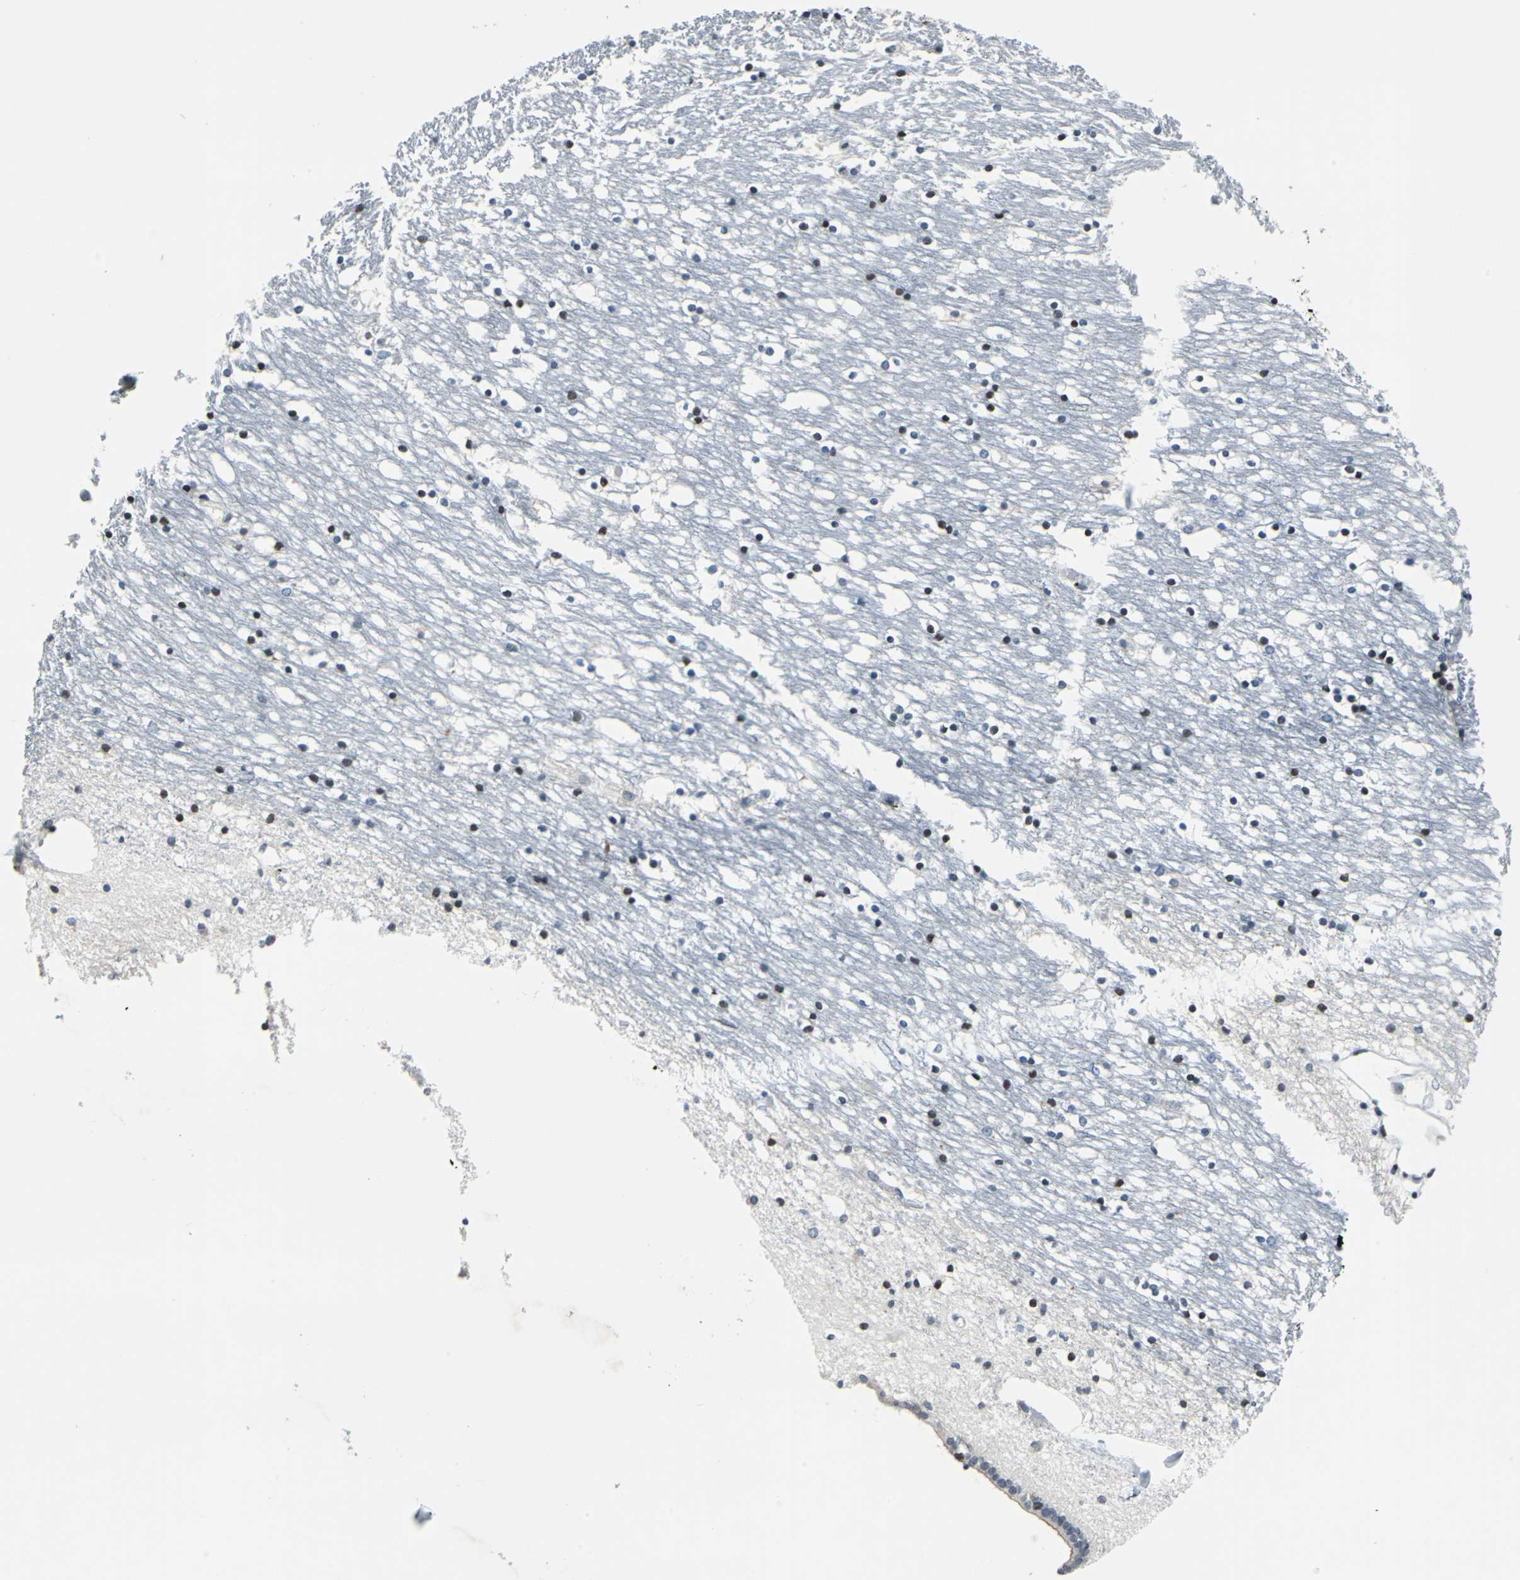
{"staining": {"intensity": "strong", "quantity": "25%-75%", "location": "nuclear"}, "tissue": "caudate", "cell_type": "Glial cells", "image_type": "normal", "snomed": [{"axis": "morphology", "description": "Normal tissue, NOS"}, {"axis": "topography", "description": "Lateral ventricle wall"}], "caption": "About 25%-75% of glial cells in unremarkable caudate exhibit strong nuclear protein expression as visualized by brown immunohistochemical staining.", "gene": "HCFC2", "patient": {"sex": "male", "age": 45}}